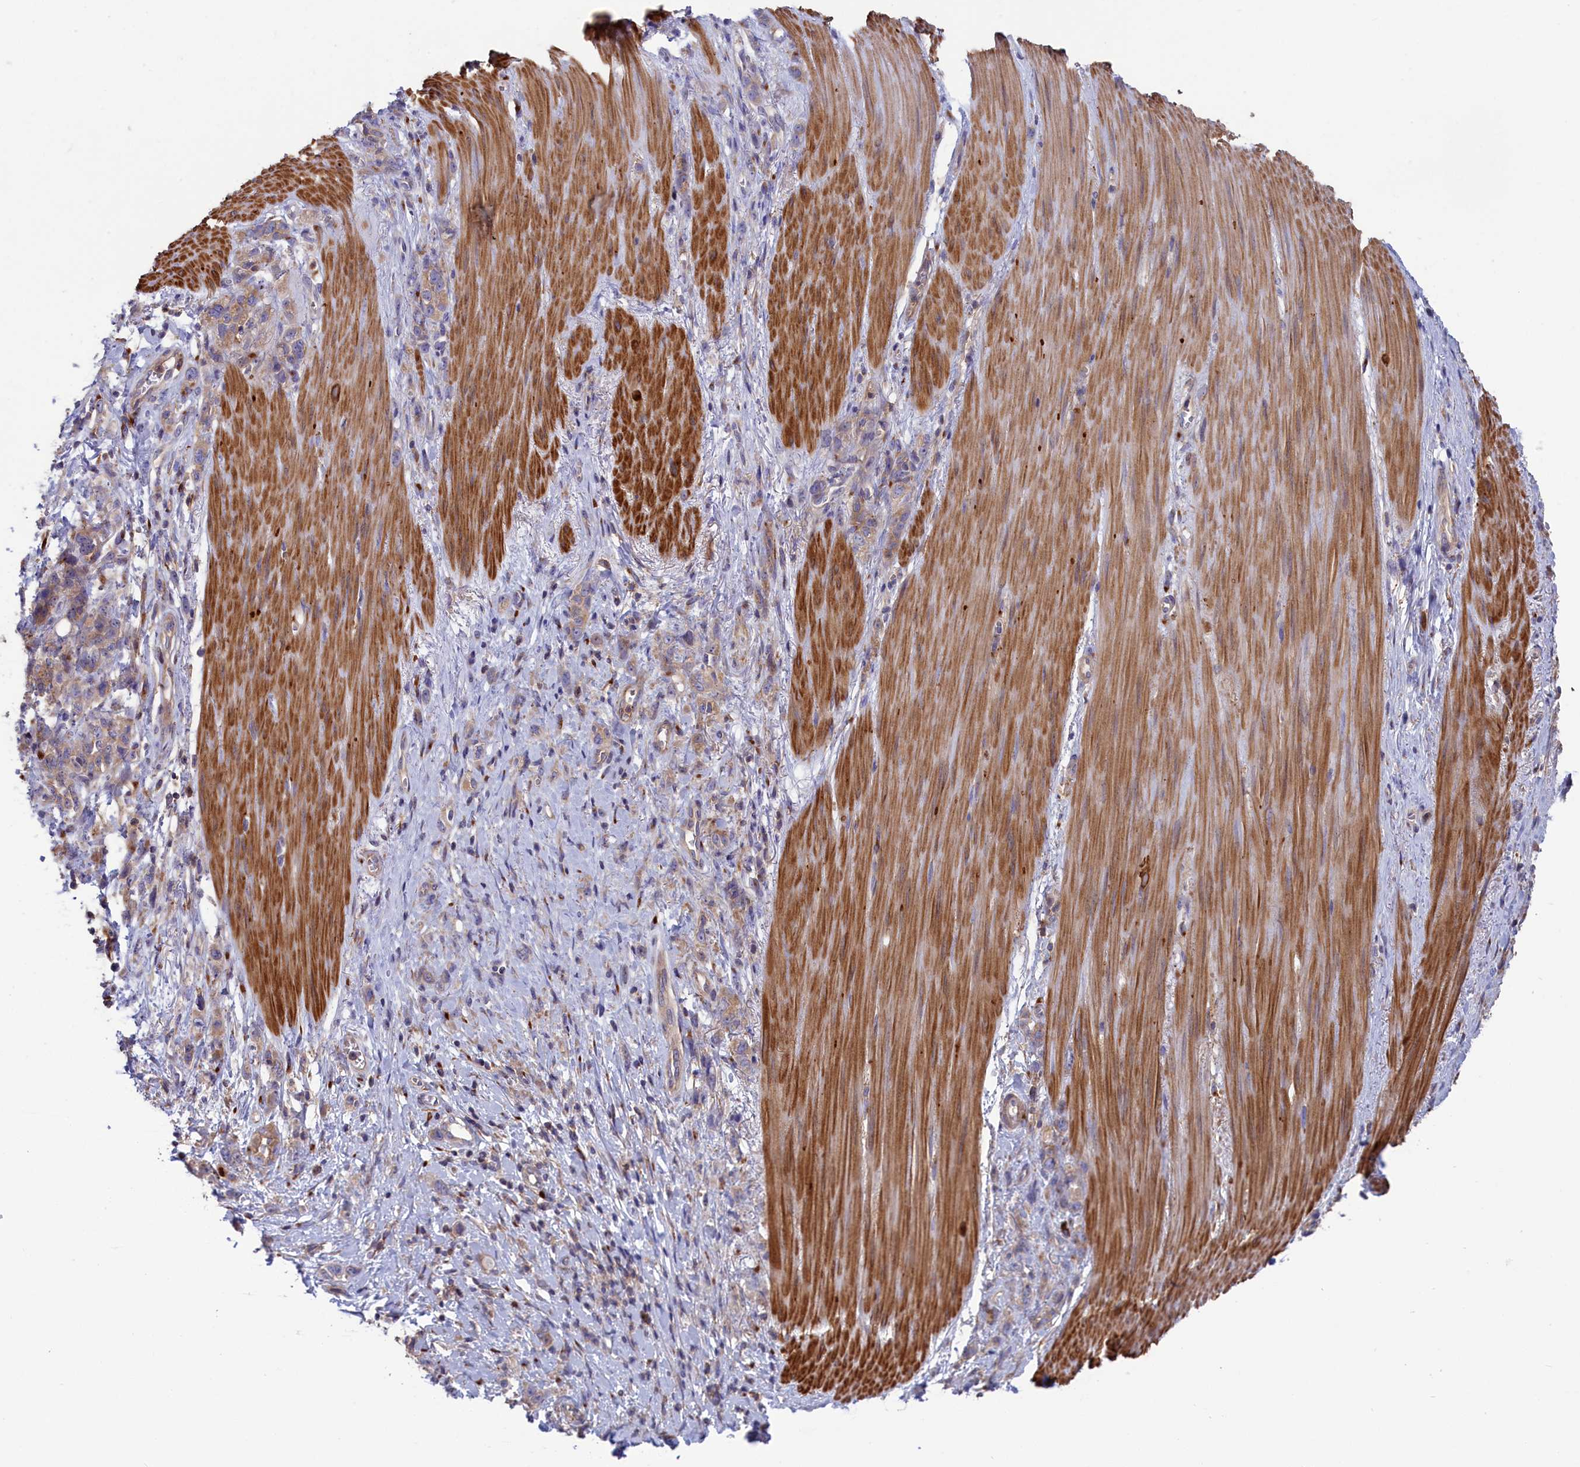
{"staining": {"intensity": "negative", "quantity": "none", "location": "none"}, "tissue": "stomach cancer", "cell_type": "Tumor cells", "image_type": "cancer", "snomed": [{"axis": "morphology", "description": "Adenocarcinoma, NOS"}, {"axis": "topography", "description": "Stomach"}], "caption": "IHC of human adenocarcinoma (stomach) exhibits no staining in tumor cells.", "gene": "SCAMP4", "patient": {"sex": "female", "age": 76}}